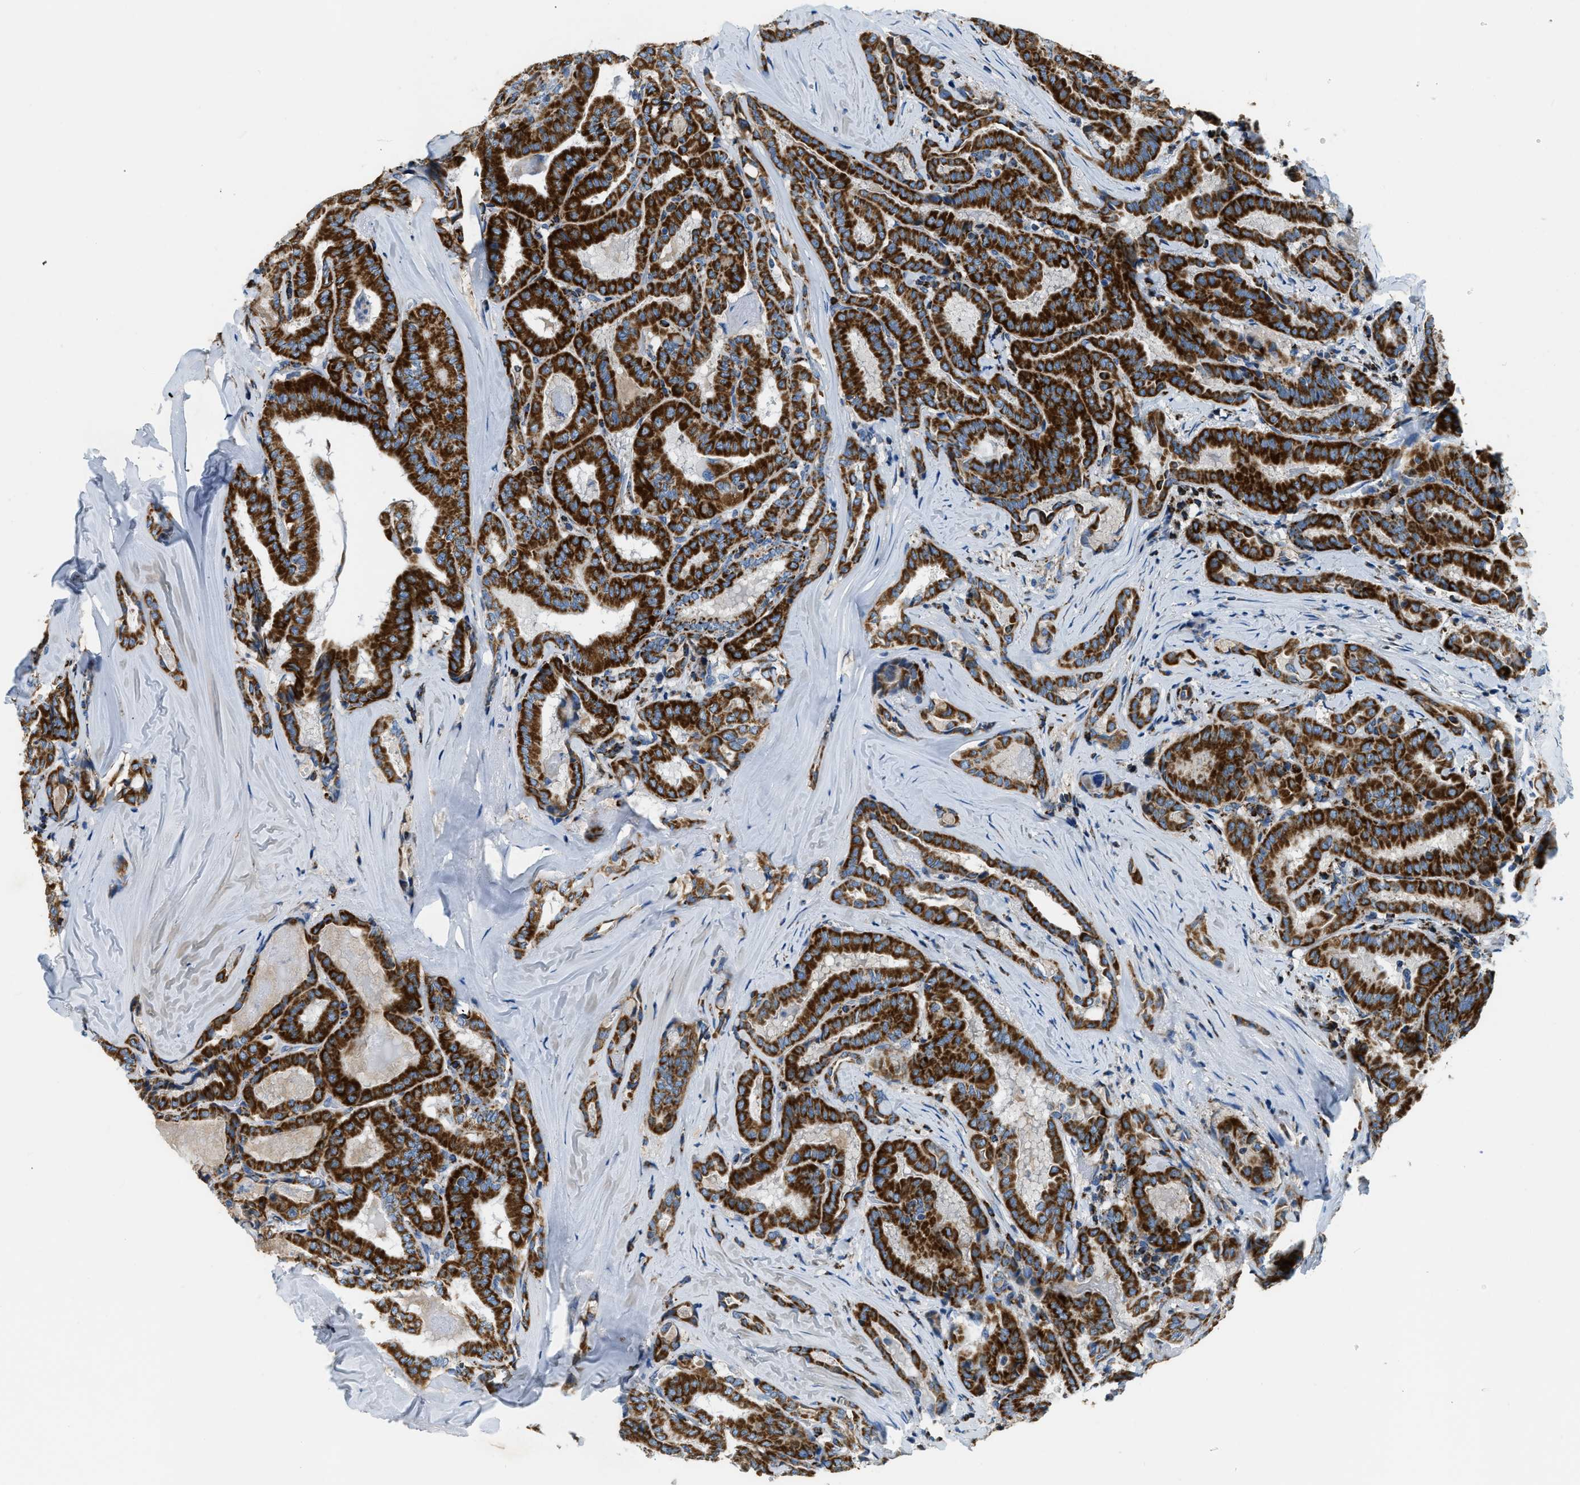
{"staining": {"intensity": "strong", "quantity": ">75%", "location": "cytoplasmic/membranous"}, "tissue": "thyroid cancer", "cell_type": "Tumor cells", "image_type": "cancer", "snomed": [{"axis": "morphology", "description": "Papillary adenocarcinoma, NOS"}, {"axis": "topography", "description": "Thyroid gland"}], "caption": "Papillary adenocarcinoma (thyroid) stained with a protein marker exhibits strong staining in tumor cells.", "gene": "ACADVL", "patient": {"sex": "female", "age": 42}}